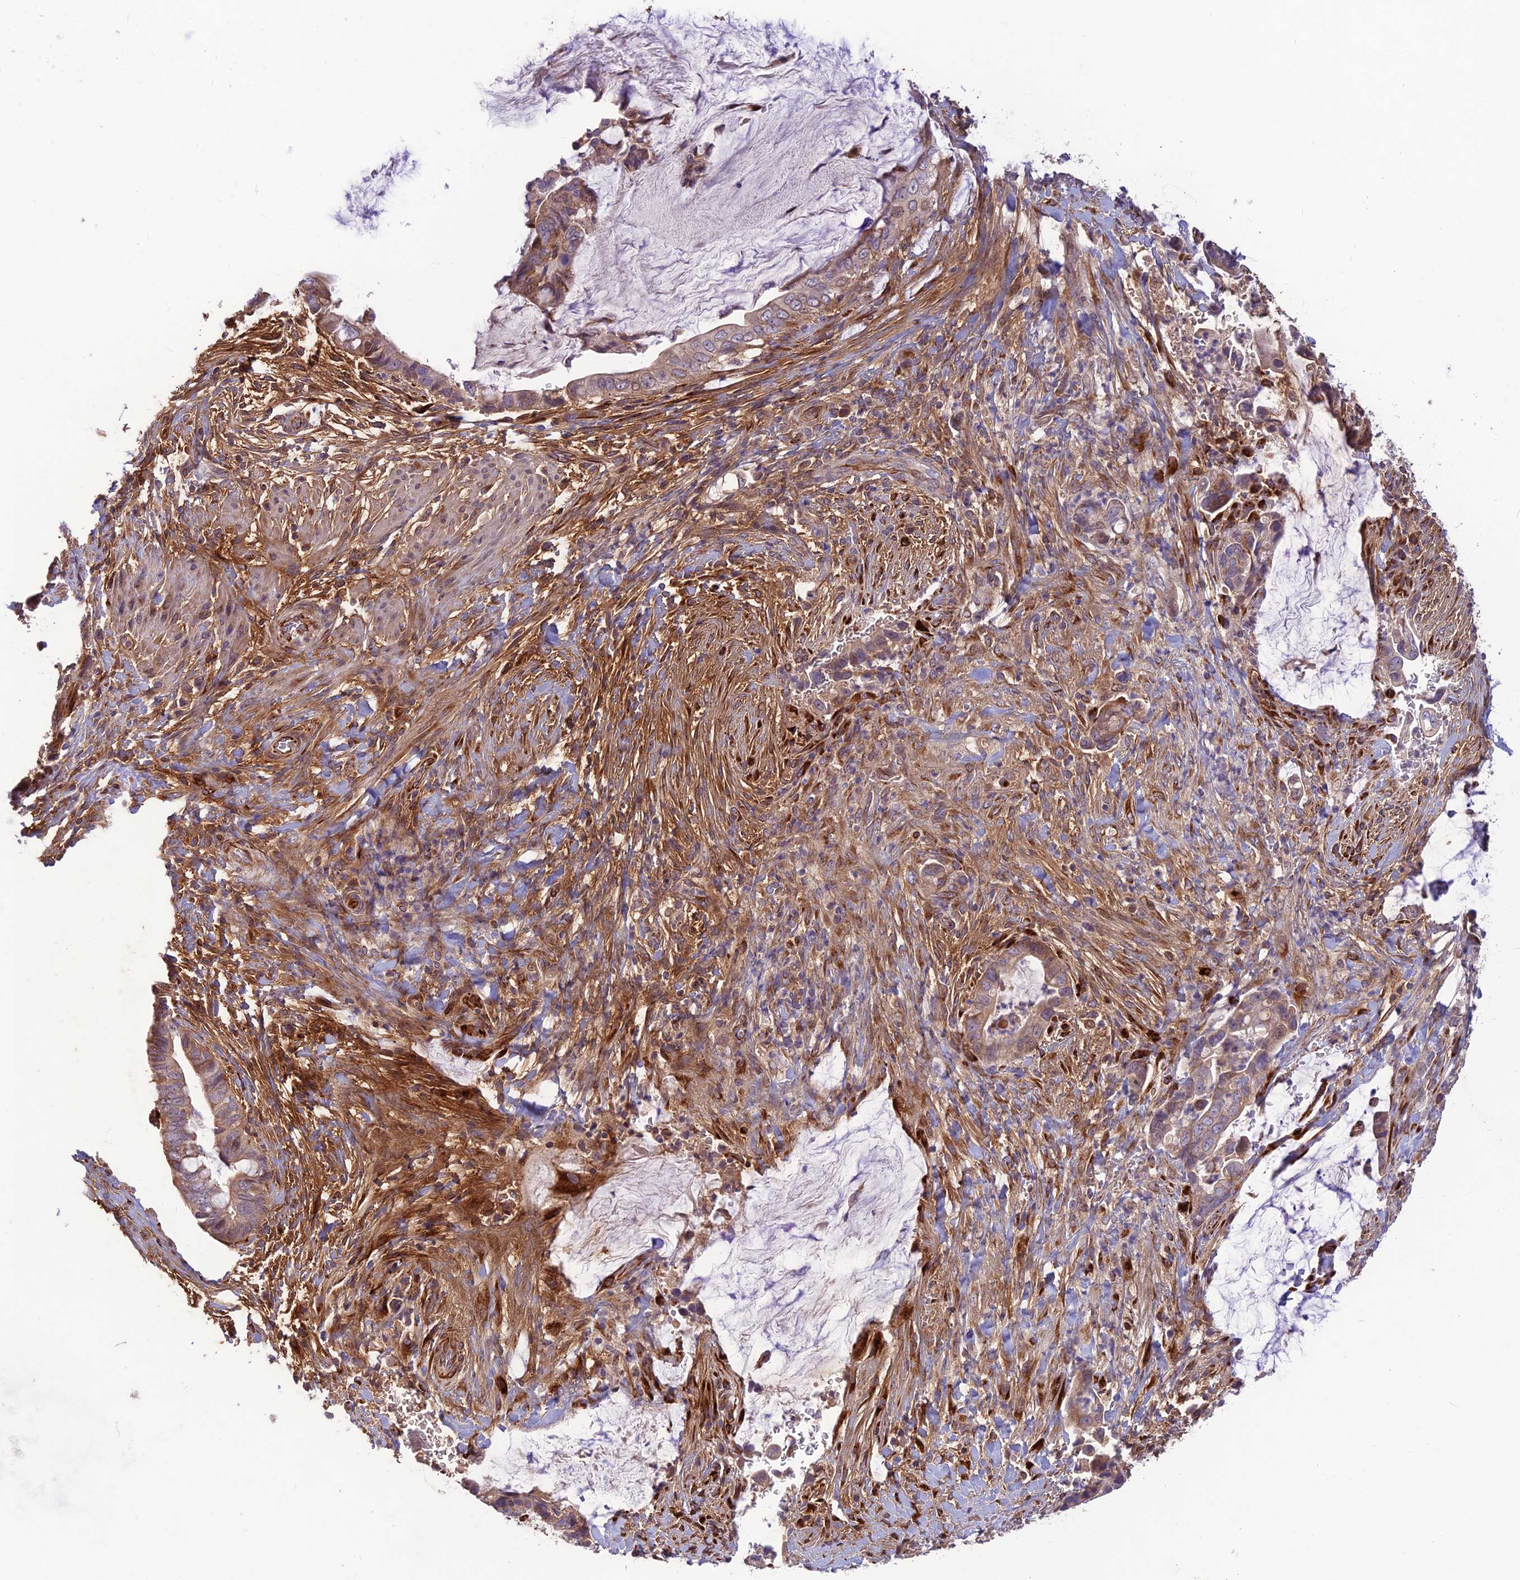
{"staining": {"intensity": "weak", "quantity": "25%-75%", "location": "cytoplasmic/membranous"}, "tissue": "pancreatic cancer", "cell_type": "Tumor cells", "image_type": "cancer", "snomed": [{"axis": "morphology", "description": "Adenocarcinoma, NOS"}, {"axis": "topography", "description": "Pancreas"}], "caption": "DAB (3,3'-diaminobenzidine) immunohistochemical staining of human pancreatic cancer (adenocarcinoma) demonstrates weak cytoplasmic/membranous protein positivity in approximately 25%-75% of tumor cells. (brown staining indicates protein expression, while blue staining denotes nuclei).", "gene": "ST8SIA5", "patient": {"sex": "male", "age": 75}}